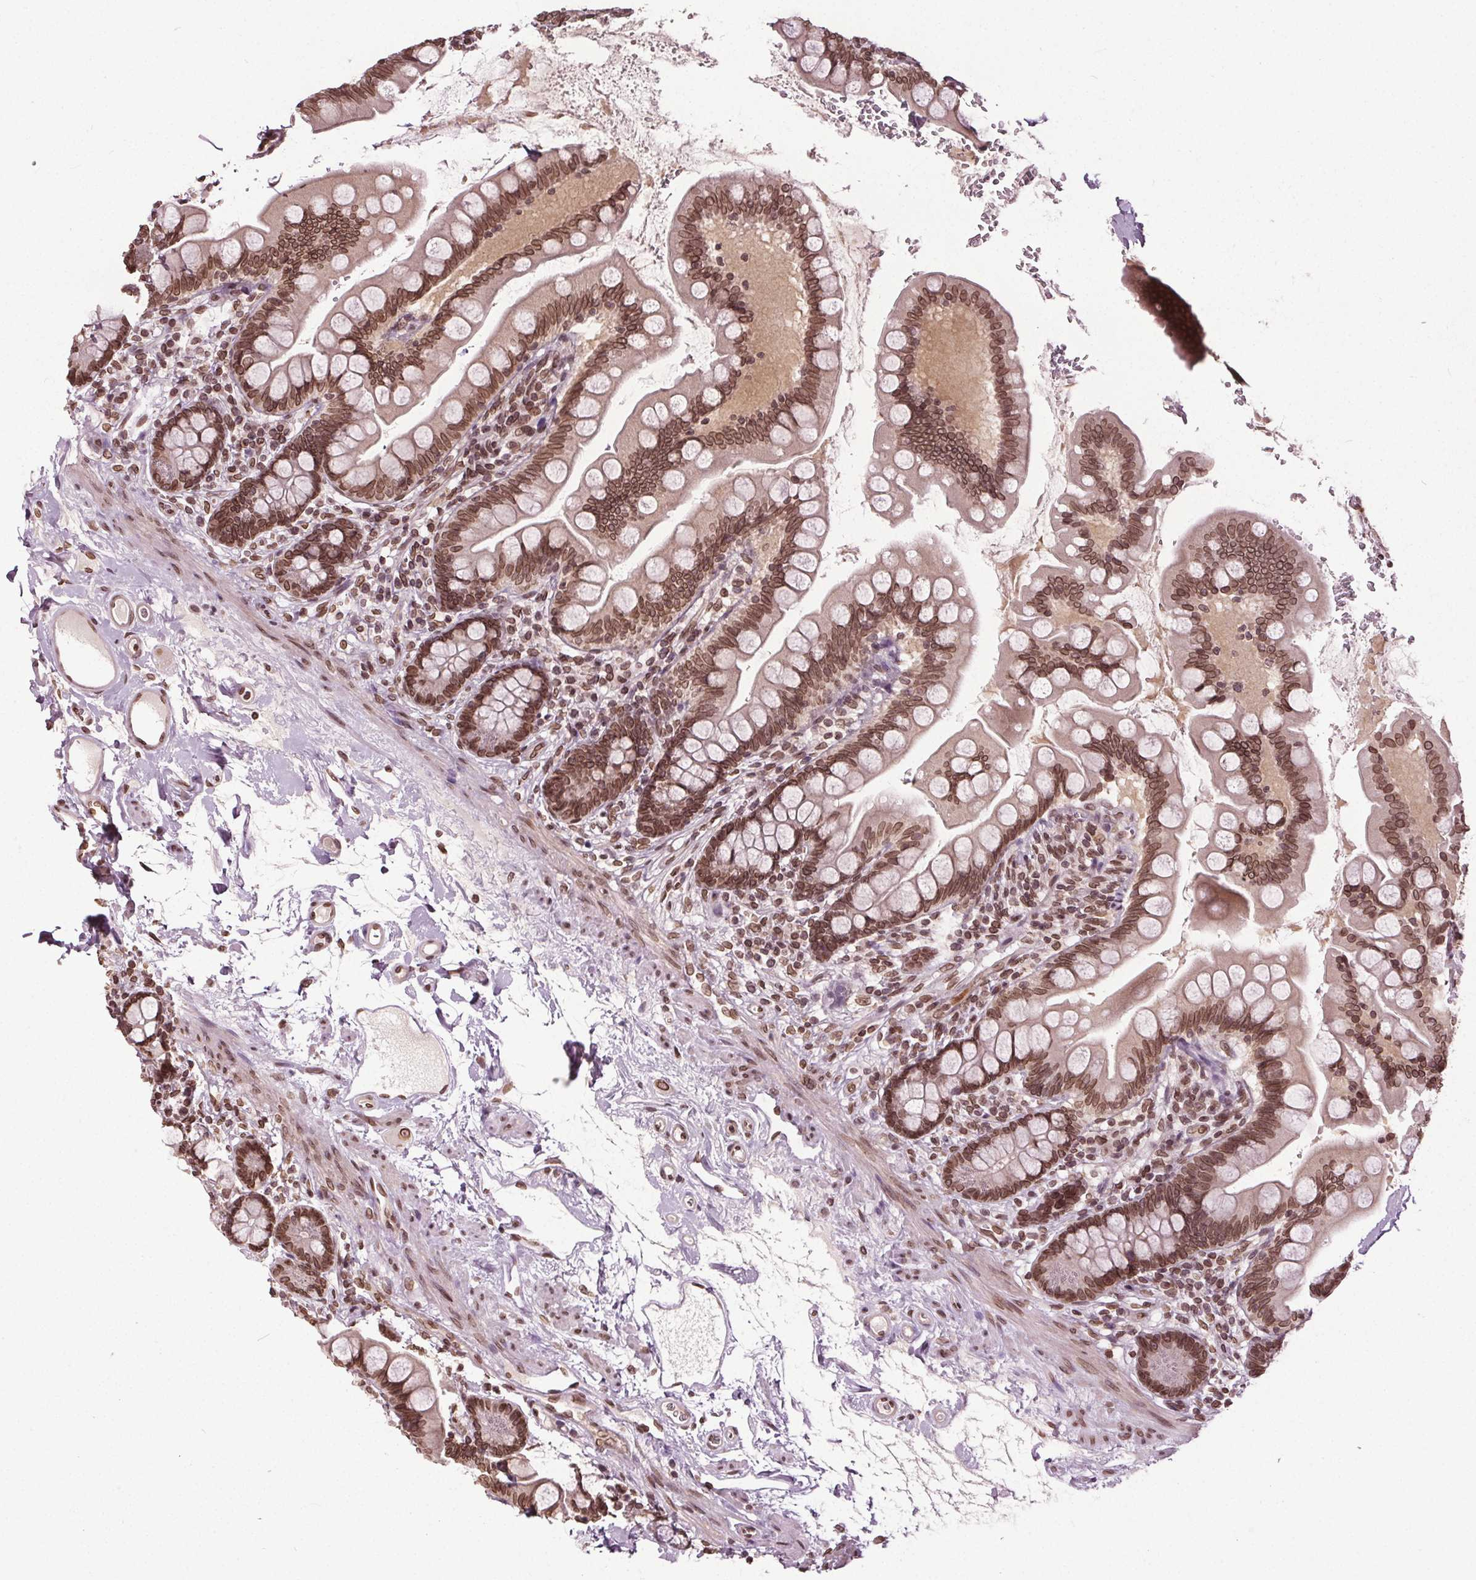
{"staining": {"intensity": "moderate", "quantity": ">75%", "location": "cytoplasmic/membranous,nuclear"}, "tissue": "small intestine", "cell_type": "Glandular cells", "image_type": "normal", "snomed": [{"axis": "morphology", "description": "Normal tissue, NOS"}, {"axis": "topography", "description": "Small intestine"}], "caption": "A high-resolution image shows IHC staining of unremarkable small intestine, which reveals moderate cytoplasmic/membranous,nuclear expression in about >75% of glandular cells. The staining was performed using DAB to visualize the protein expression in brown, while the nuclei were stained in blue with hematoxylin (Magnification: 20x).", "gene": "TTC39C", "patient": {"sex": "female", "age": 56}}